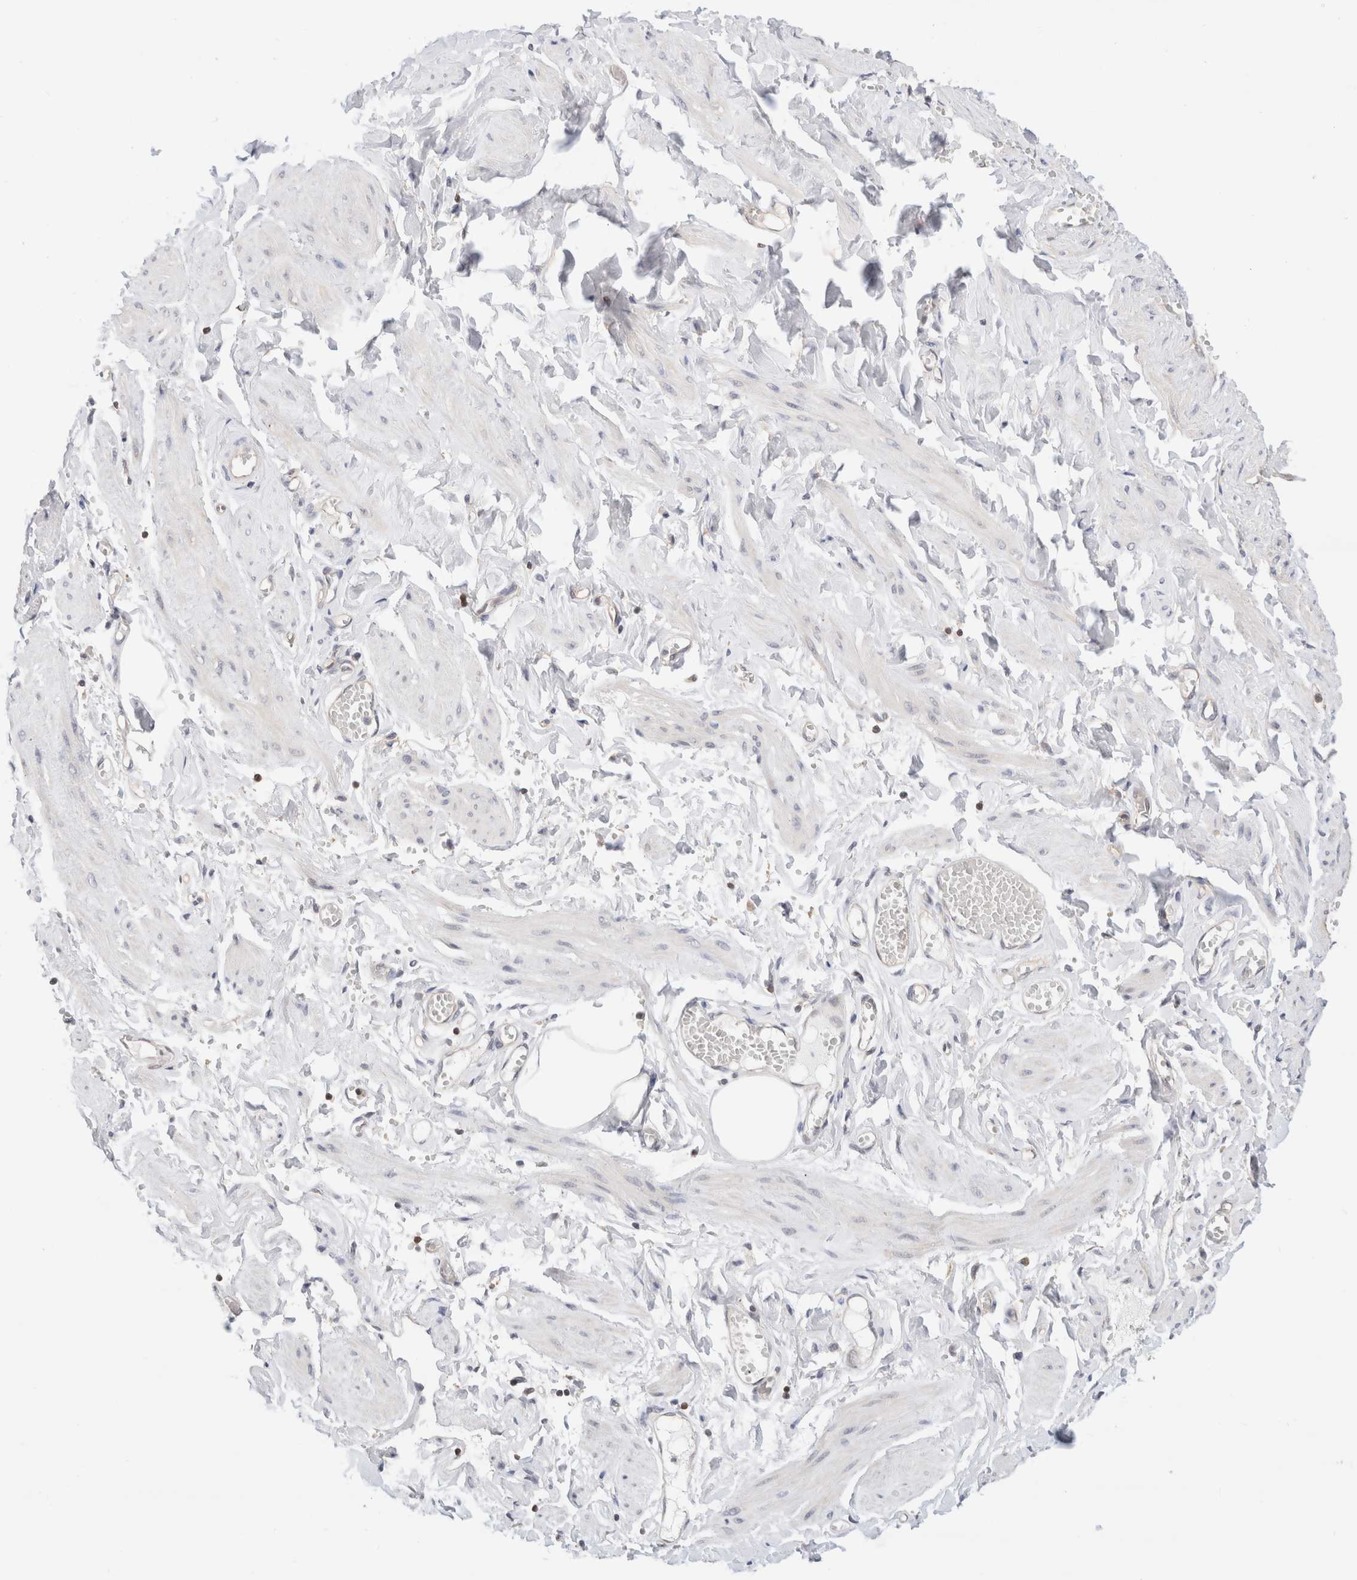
{"staining": {"intensity": "negative", "quantity": "none", "location": "none"}, "tissue": "adipose tissue", "cell_type": "Adipocytes", "image_type": "normal", "snomed": [{"axis": "morphology", "description": "Normal tissue, NOS"}, {"axis": "topography", "description": "Vascular tissue"}, {"axis": "topography", "description": "Fallopian tube"}, {"axis": "topography", "description": "Ovary"}], "caption": "Immunohistochemistry photomicrograph of benign human adipose tissue stained for a protein (brown), which reveals no expression in adipocytes.", "gene": "C17orf97", "patient": {"sex": "female", "age": 67}}